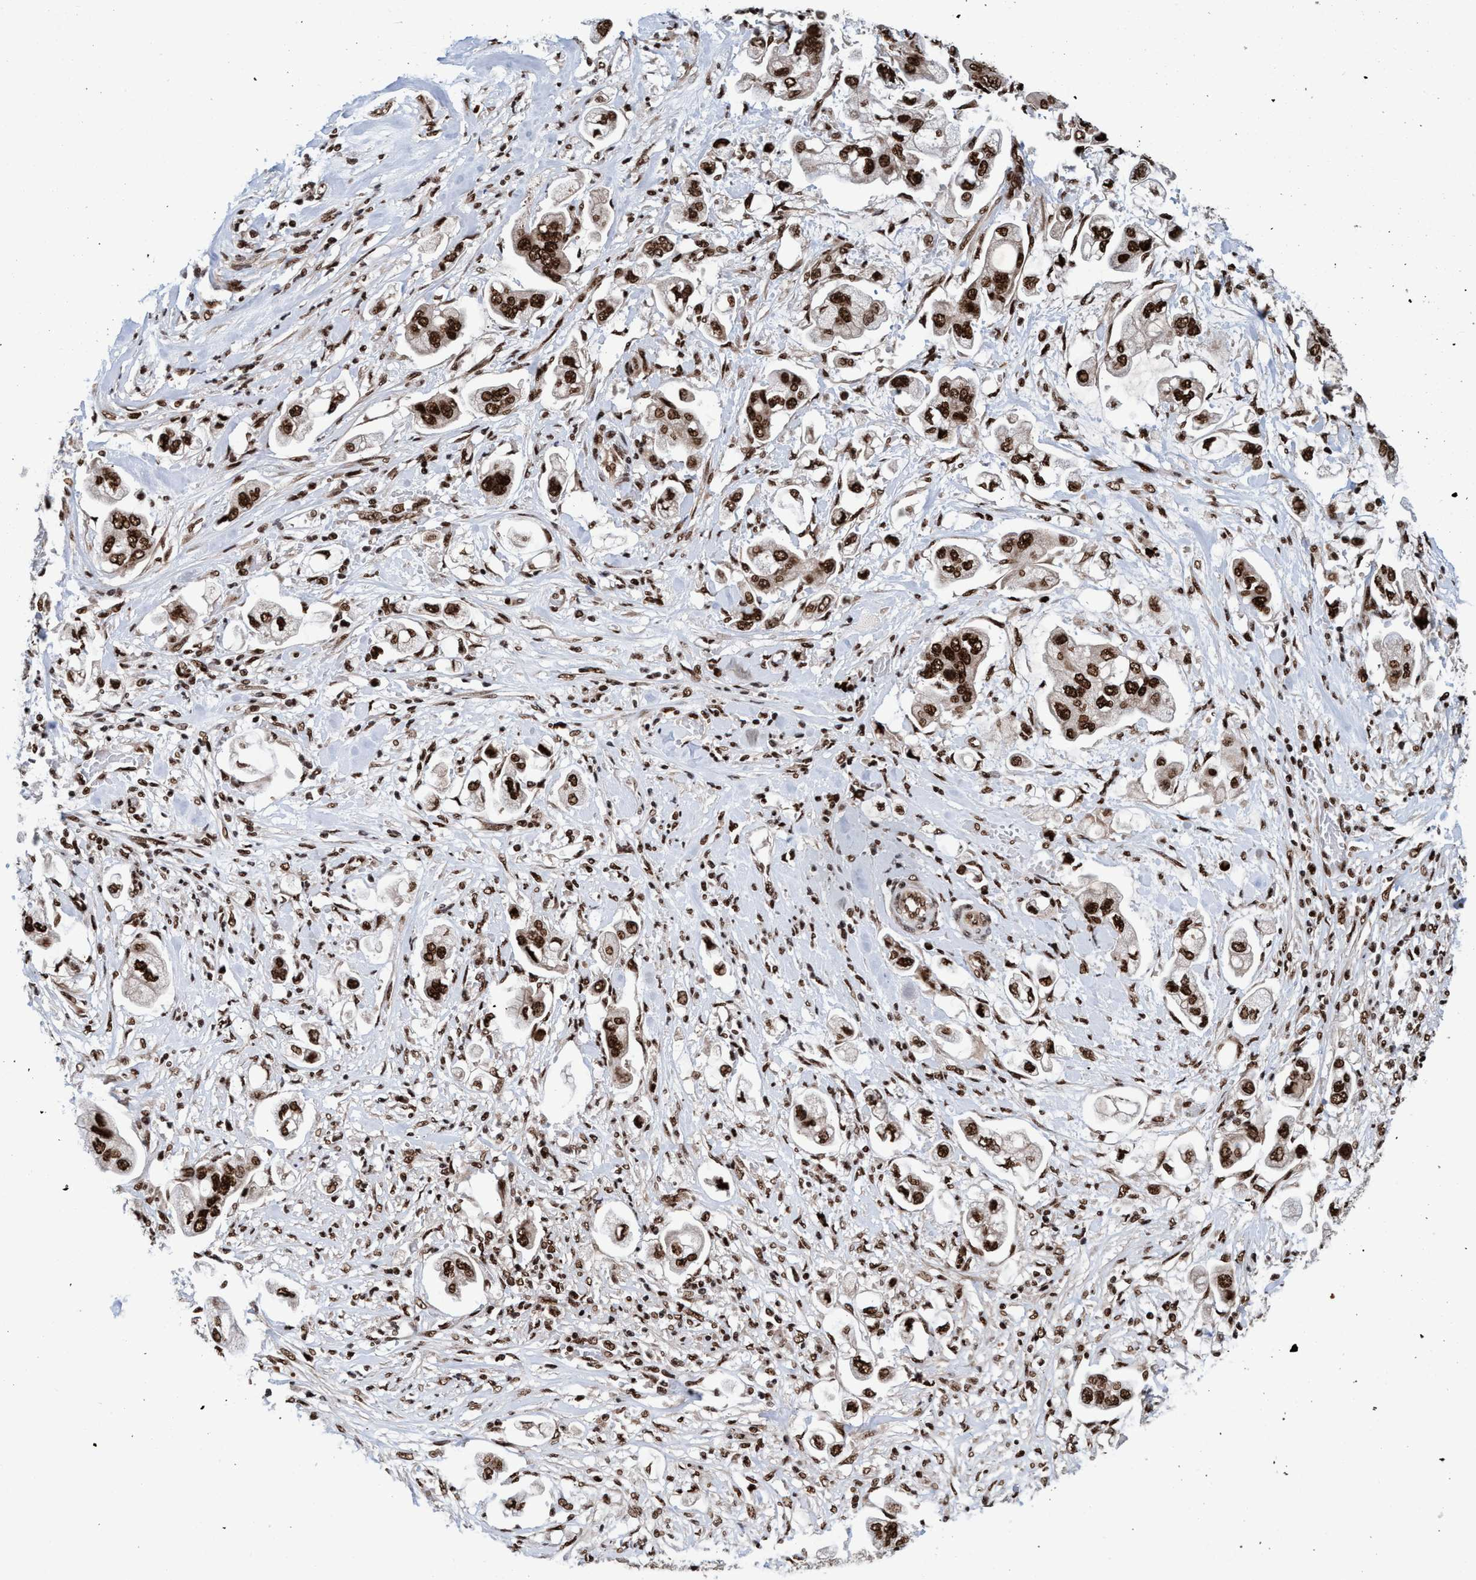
{"staining": {"intensity": "strong", "quantity": ">75%", "location": "nuclear"}, "tissue": "stomach cancer", "cell_type": "Tumor cells", "image_type": "cancer", "snomed": [{"axis": "morphology", "description": "Adenocarcinoma, NOS"}, {"axis": "topography", "description": "Stomach"}], "caption": "Protein analysis of stomach cancer (adenocarcinoma) tissue reveals strong nuclear positivity in approximately >75% of tumor cells.", "gene": "TOPBP1", "patient": {"sex": "male", "age": 62}}